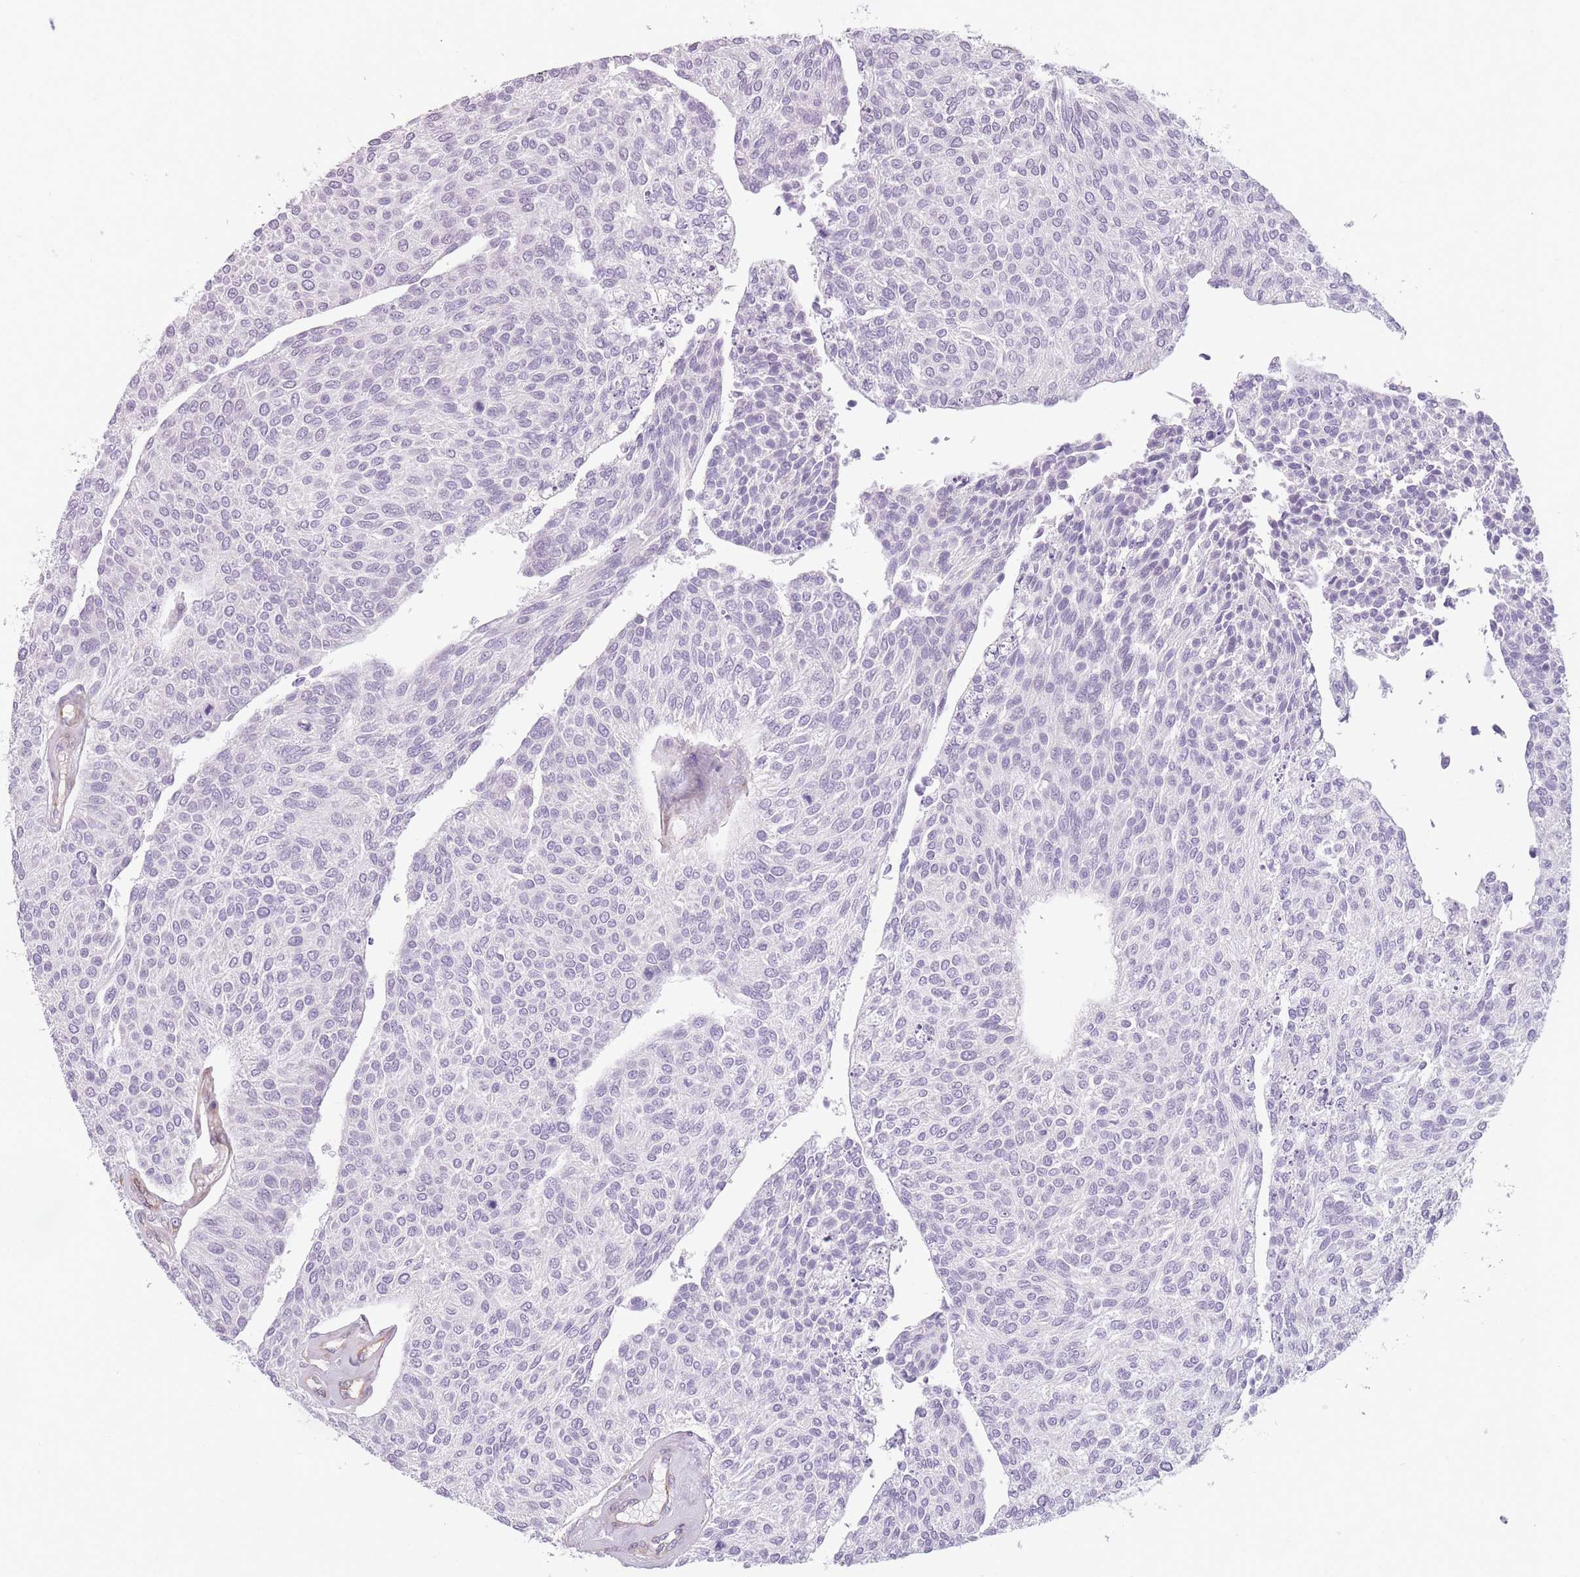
{"staining": {"intensity": "negative", "quantity": "none", "location": "none"}, "tissue": "urothelial cancer", "cell_type": "Tumor cells", "image_type": "cancer", "snomed": [{"axis": "morphology", "description": "Urothelial carcinoma, NOS"}, {"axis": "topography", "description": "Urinary bladder"}], "caption": "The image reveals no staining of tumor cells in urothelial cancer.", "gene": "OR6B3", "patient": {"sex": "male", "age": 55}}